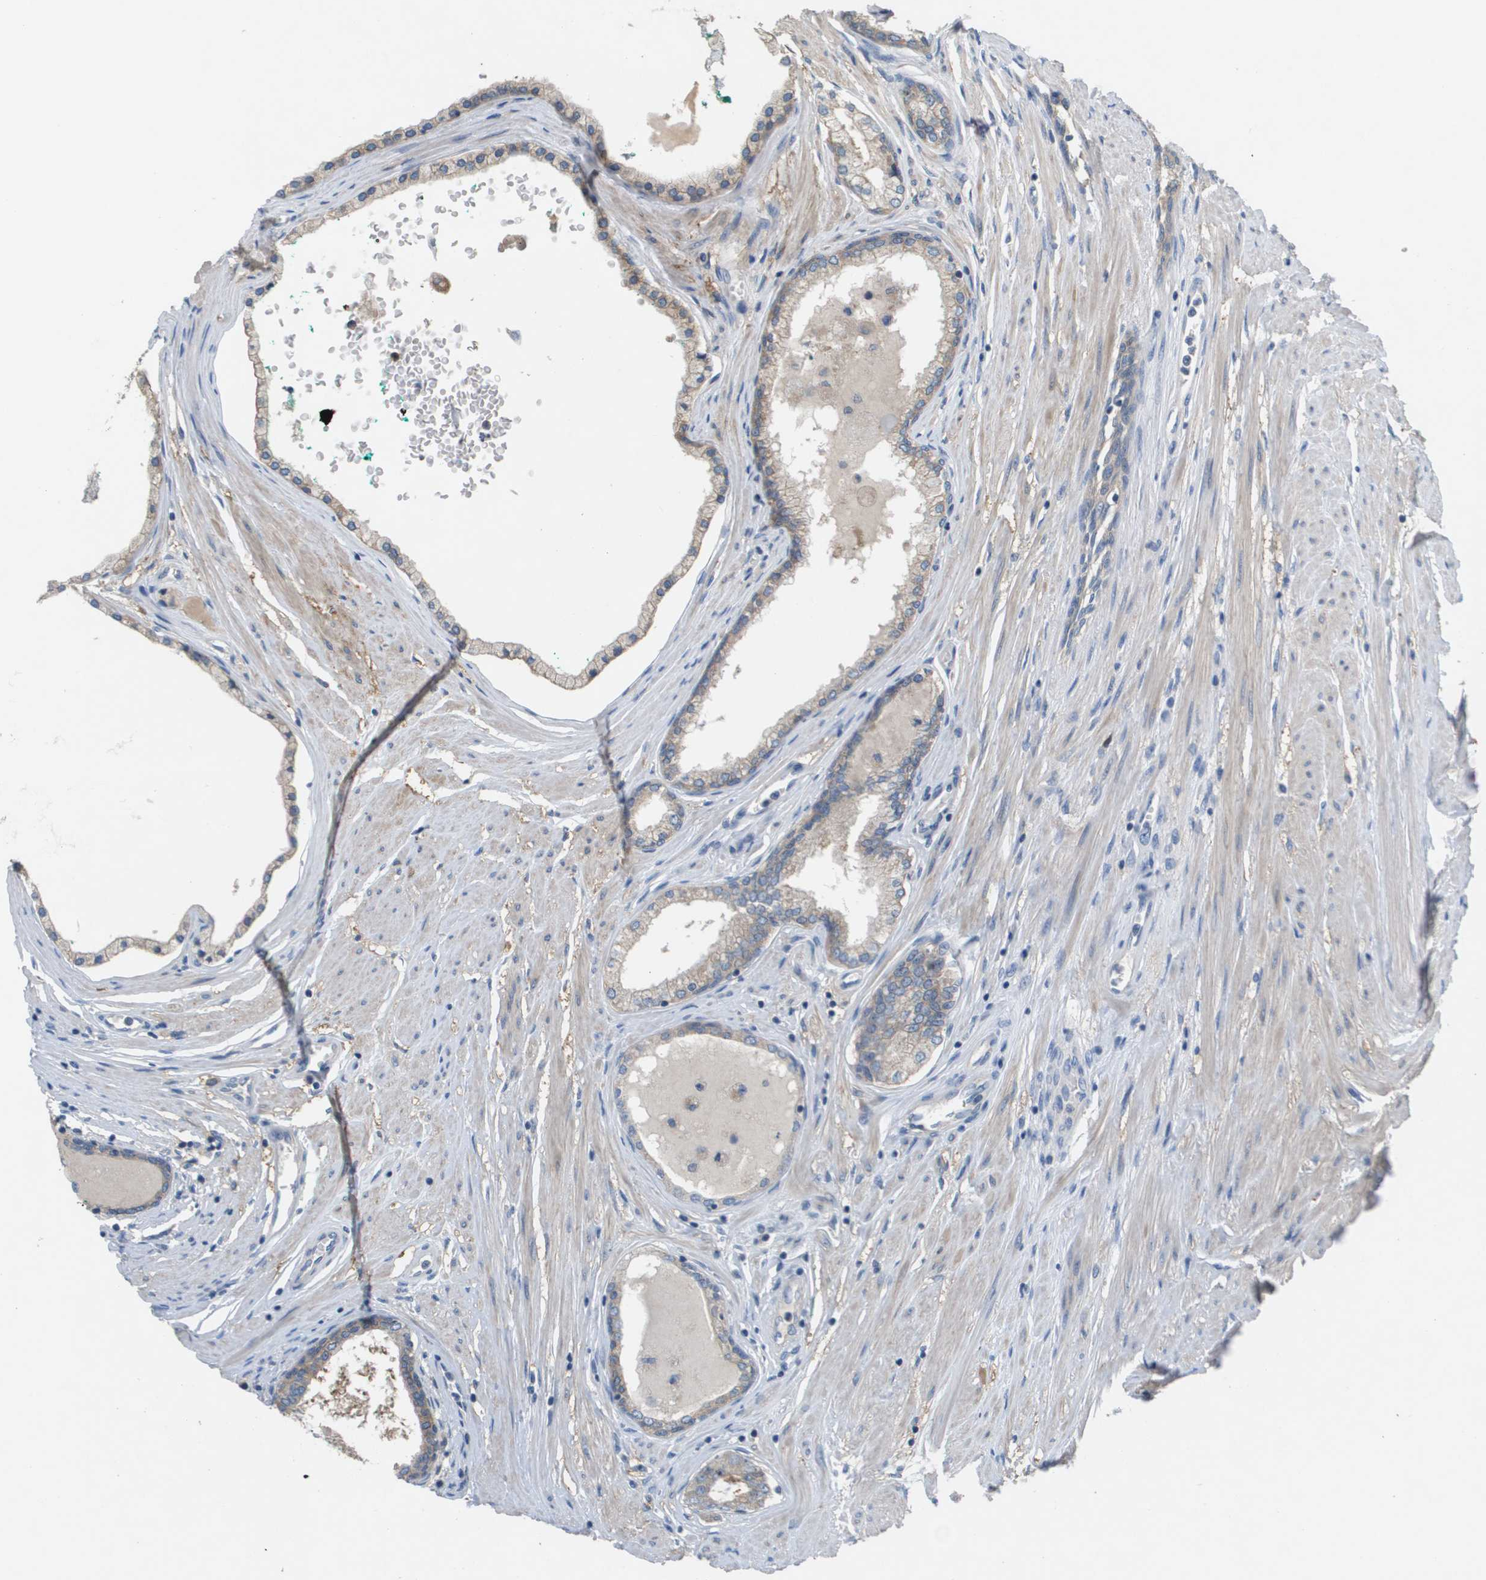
{"staining": {"intensity": "weak", "quantity": "<25%", "location": "cytoplasmic/membranous"}, "tissue": "prostate cancer", "cell_type": "Tumor cells", "image_type": "cancer", "snomed": [{"axis": "morphology", "description": "Adenocarcinoma, Low grade"}, {"axis": "topography", "description": "Prostate"}], "caption": "This is an IHC micrograph of prostate adenocarcinoma (low-grade). There is no positivity in tumor cells.", "gene": "UBA5", "patient": {"sex": "male", "age": 63}}